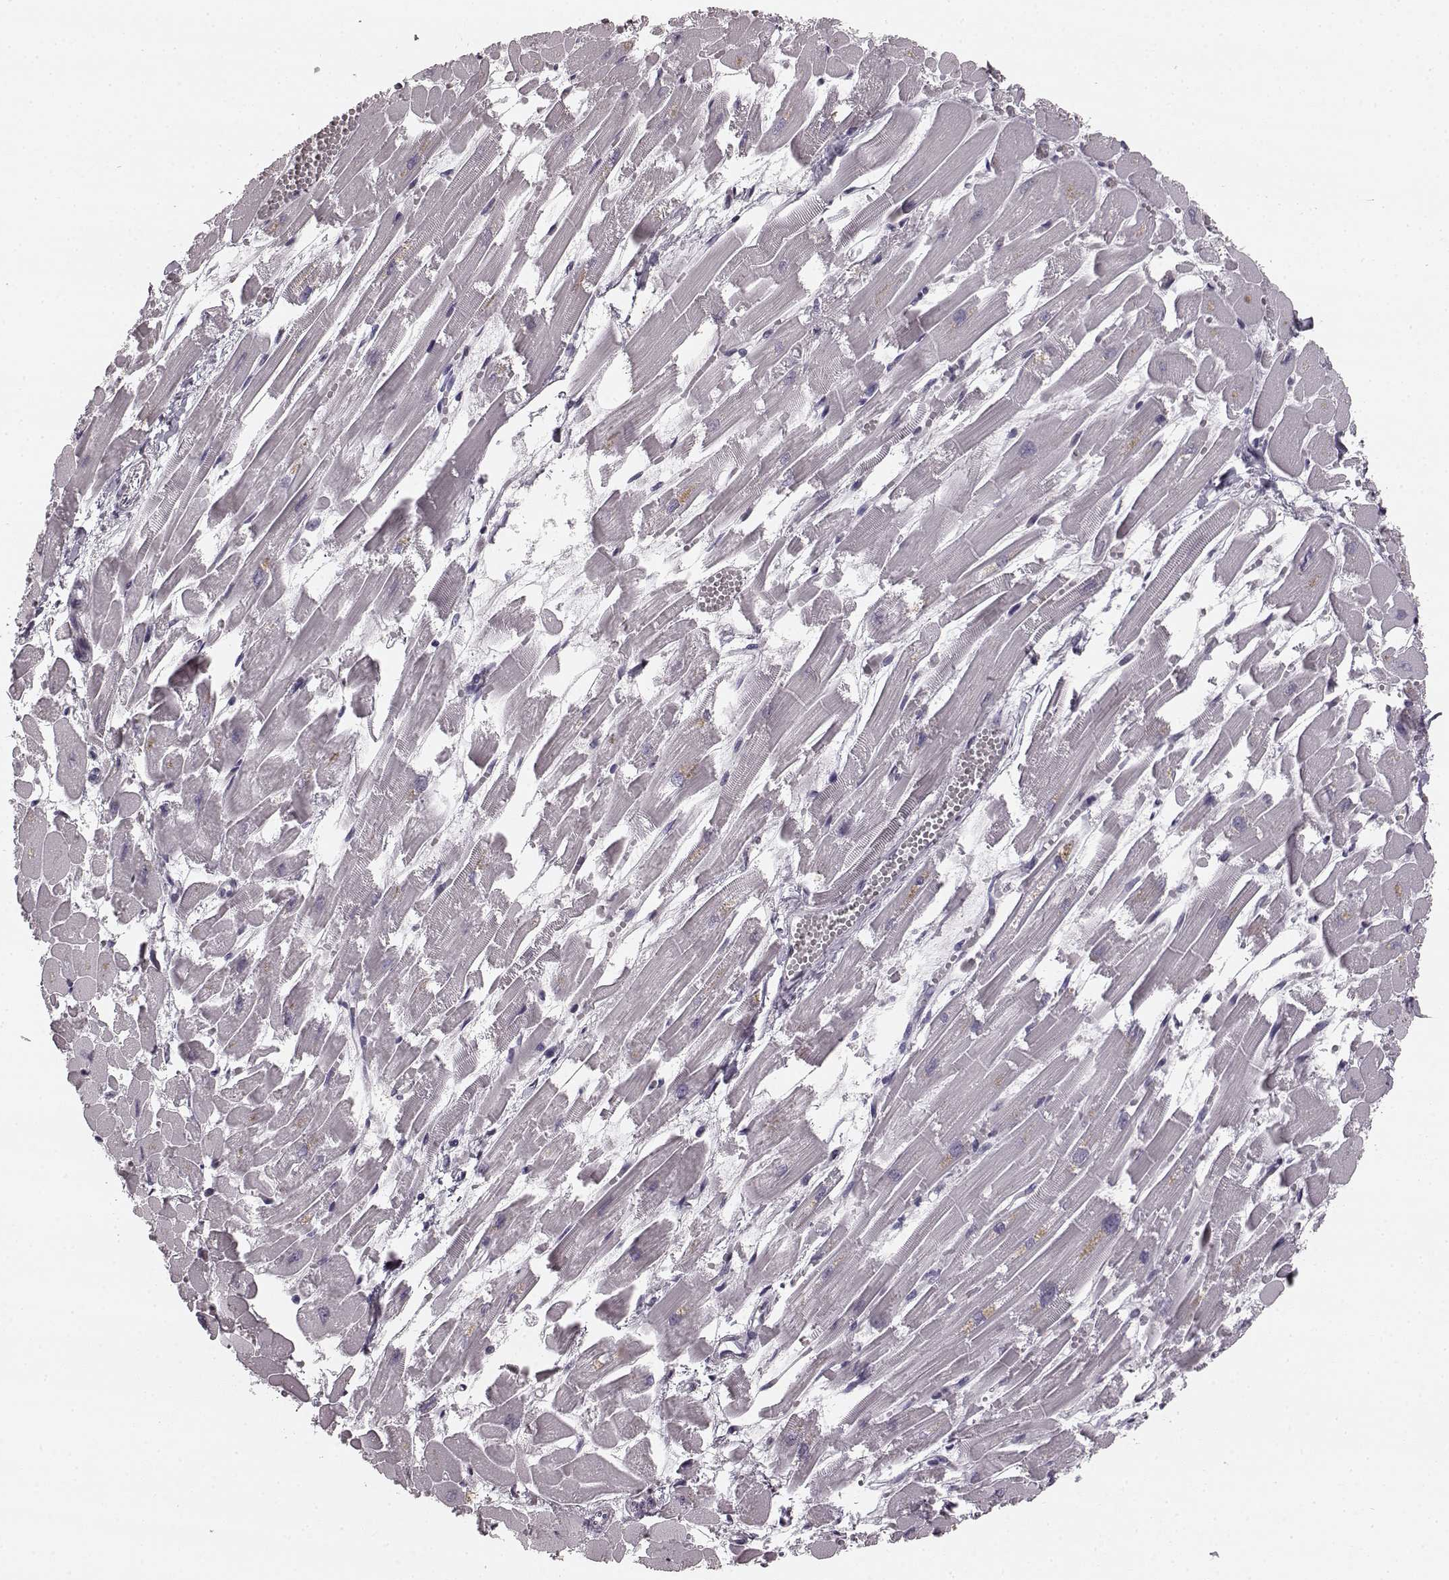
{"staining": {"intensity": "negative", "quantity": "none", "location": "none"}, "tissue": "heart muscle", "cell_type": "Cardiomyocytes", "image_type": "normal", "snomed": [{"axis": "morphology", "description": "Normal tissue, NOS"}, {"axis": "topography", "description": "Heart"}], "caption": "DAB (3,3'-diaminobenzidine) immunohistochemical staining of unremarkable heart muscle shows no significant positivity in cardiomyocytes. (Brightfield microscopy of DAB immunohistochemistry (IHC) at high magnification).", "gene": "TMPRSS15", "patient": {"sex": "female", "age": 52}}